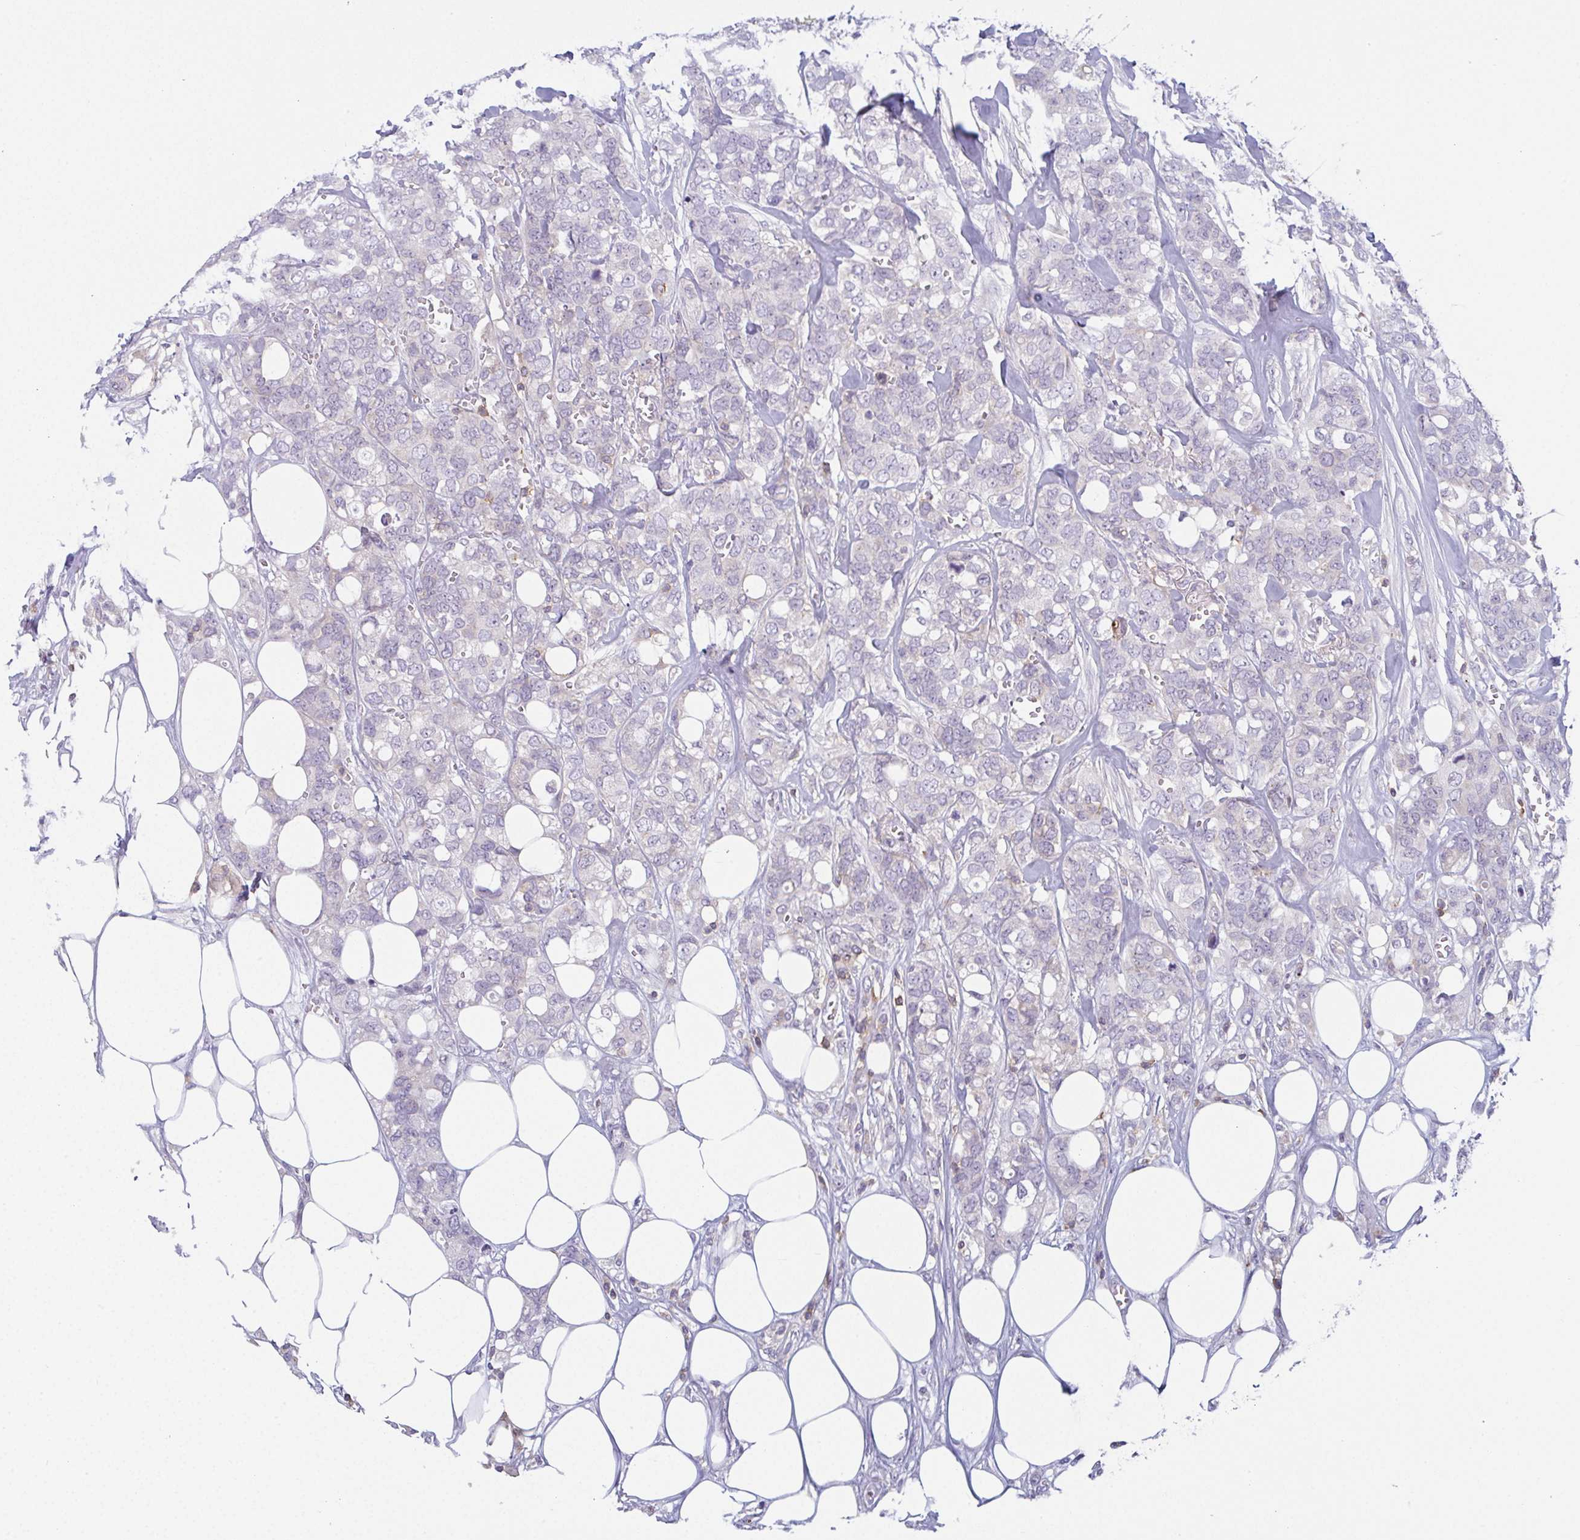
{"staining": {"intensity": "negative", "quantity": "none", "location": "none"}, "tissue": "breast cancer", "cell_type": "Tumor cells", "image_type": "cancer", "snomed": [{"axis": "morphology", "description": "Lobular carcinoma"}, {"axis": "topography", "description": "Breast"}], "caption": "Immunohistochemistry of human breast lobular carcinoma reveals no positivity in tumor cells. (Stains: DAB (3,3'-diaminobenzidine) immunohistochemistry with hematoxylin counter stain, Microscopy: brightfield microscopy at high magnification).", "gene": "CD80", "patient": {"sex": "female", "age": 91}}